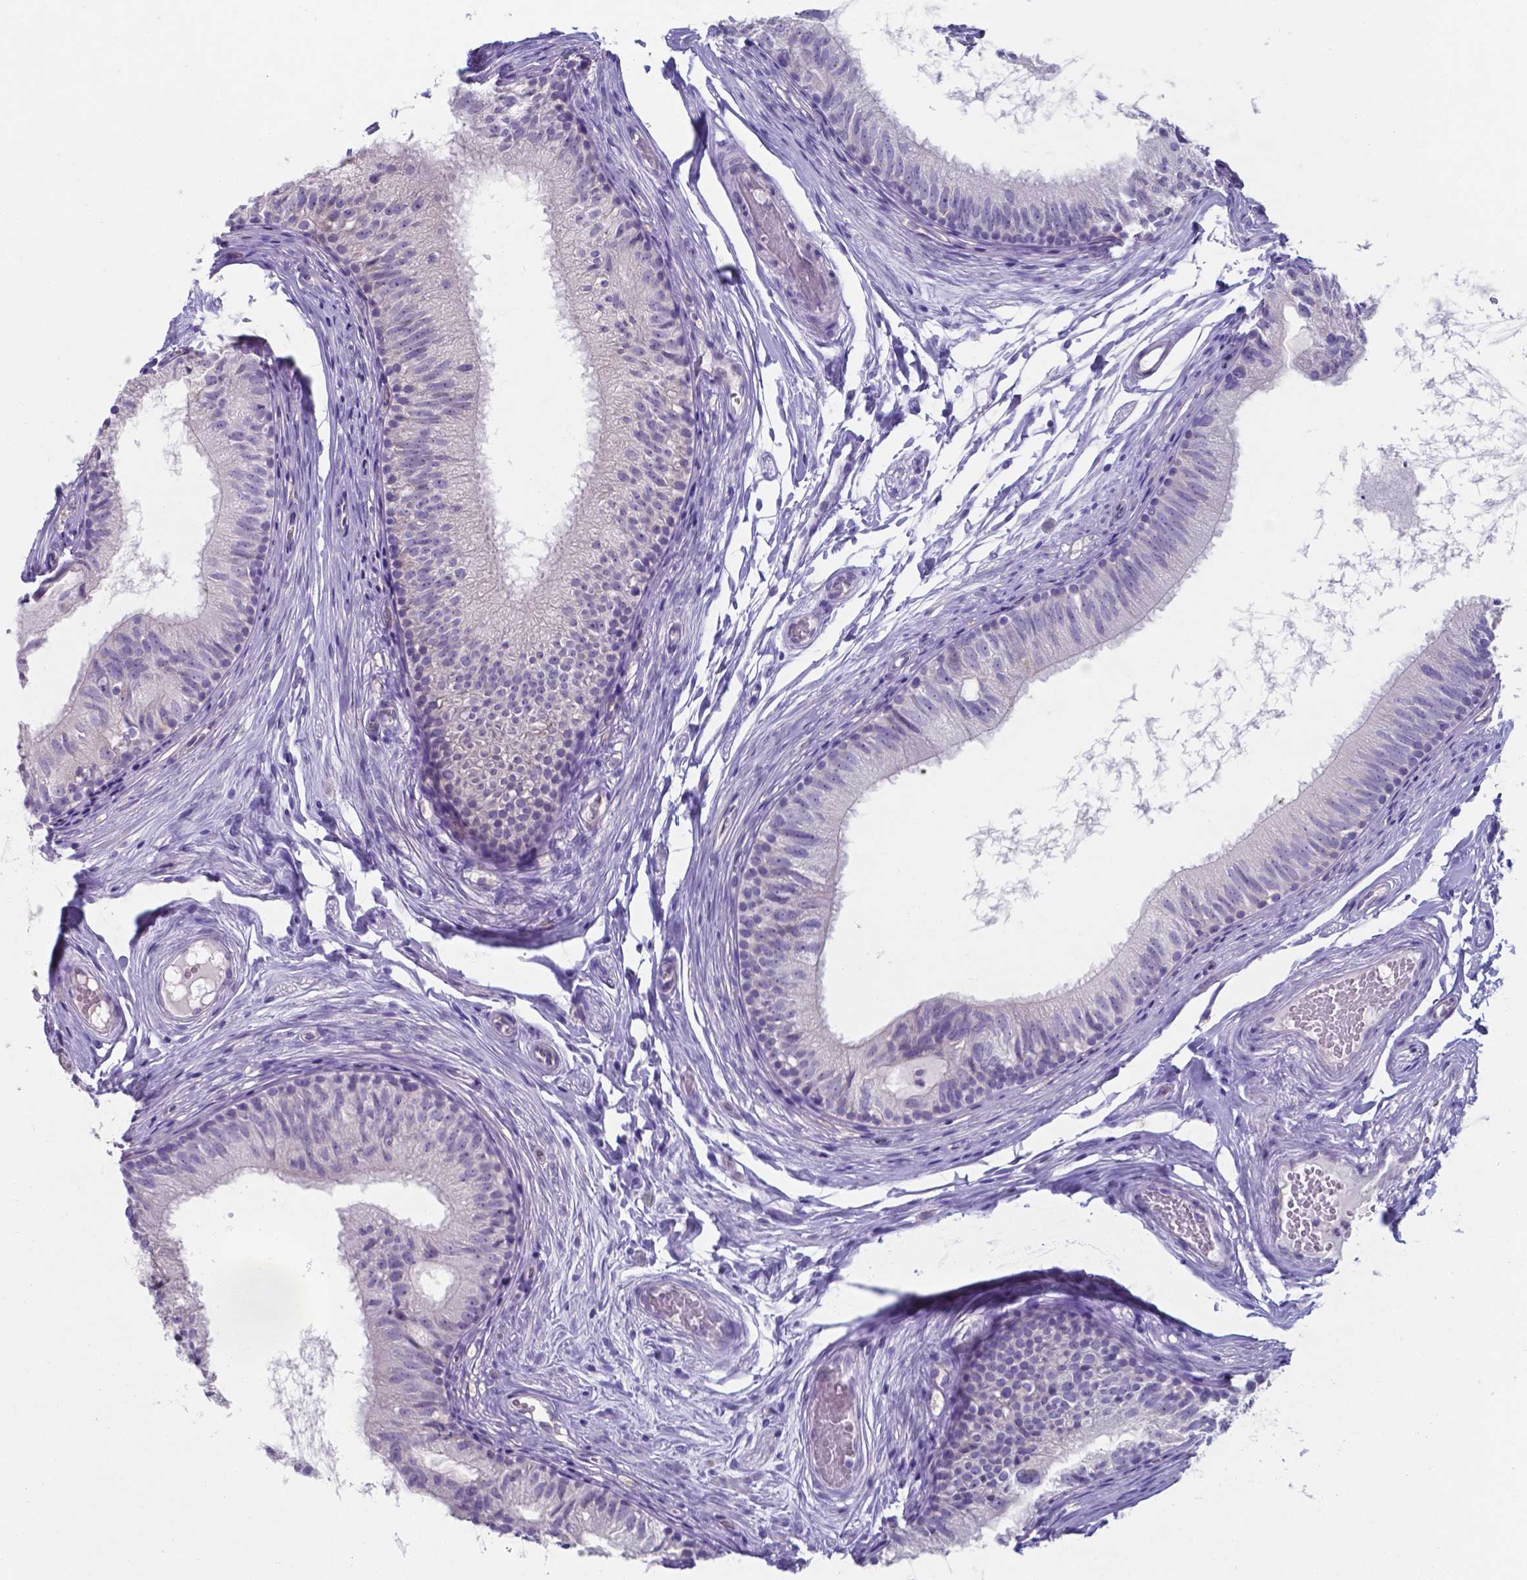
{"staining": {"intensity": "negative", "quantity": "none", "location": "none"}, "tissue": "epididymis", "cell_type": "Glandular cells", "image_type": "normal", "snomed": [{"axis": "morphology", "description": "Normal tissue, NOS"}, {"axis": "topography", "description": "Epididymis"}], "caption": "Glandular cells are negative for brown protein staining in unremarkable epididymis. (DAB (3,3'-diaminobenzidine) IHC with hematoxylin counter stain).", "gene": "UBE2J1", "patient": {"sex": "male", "age": 29}}